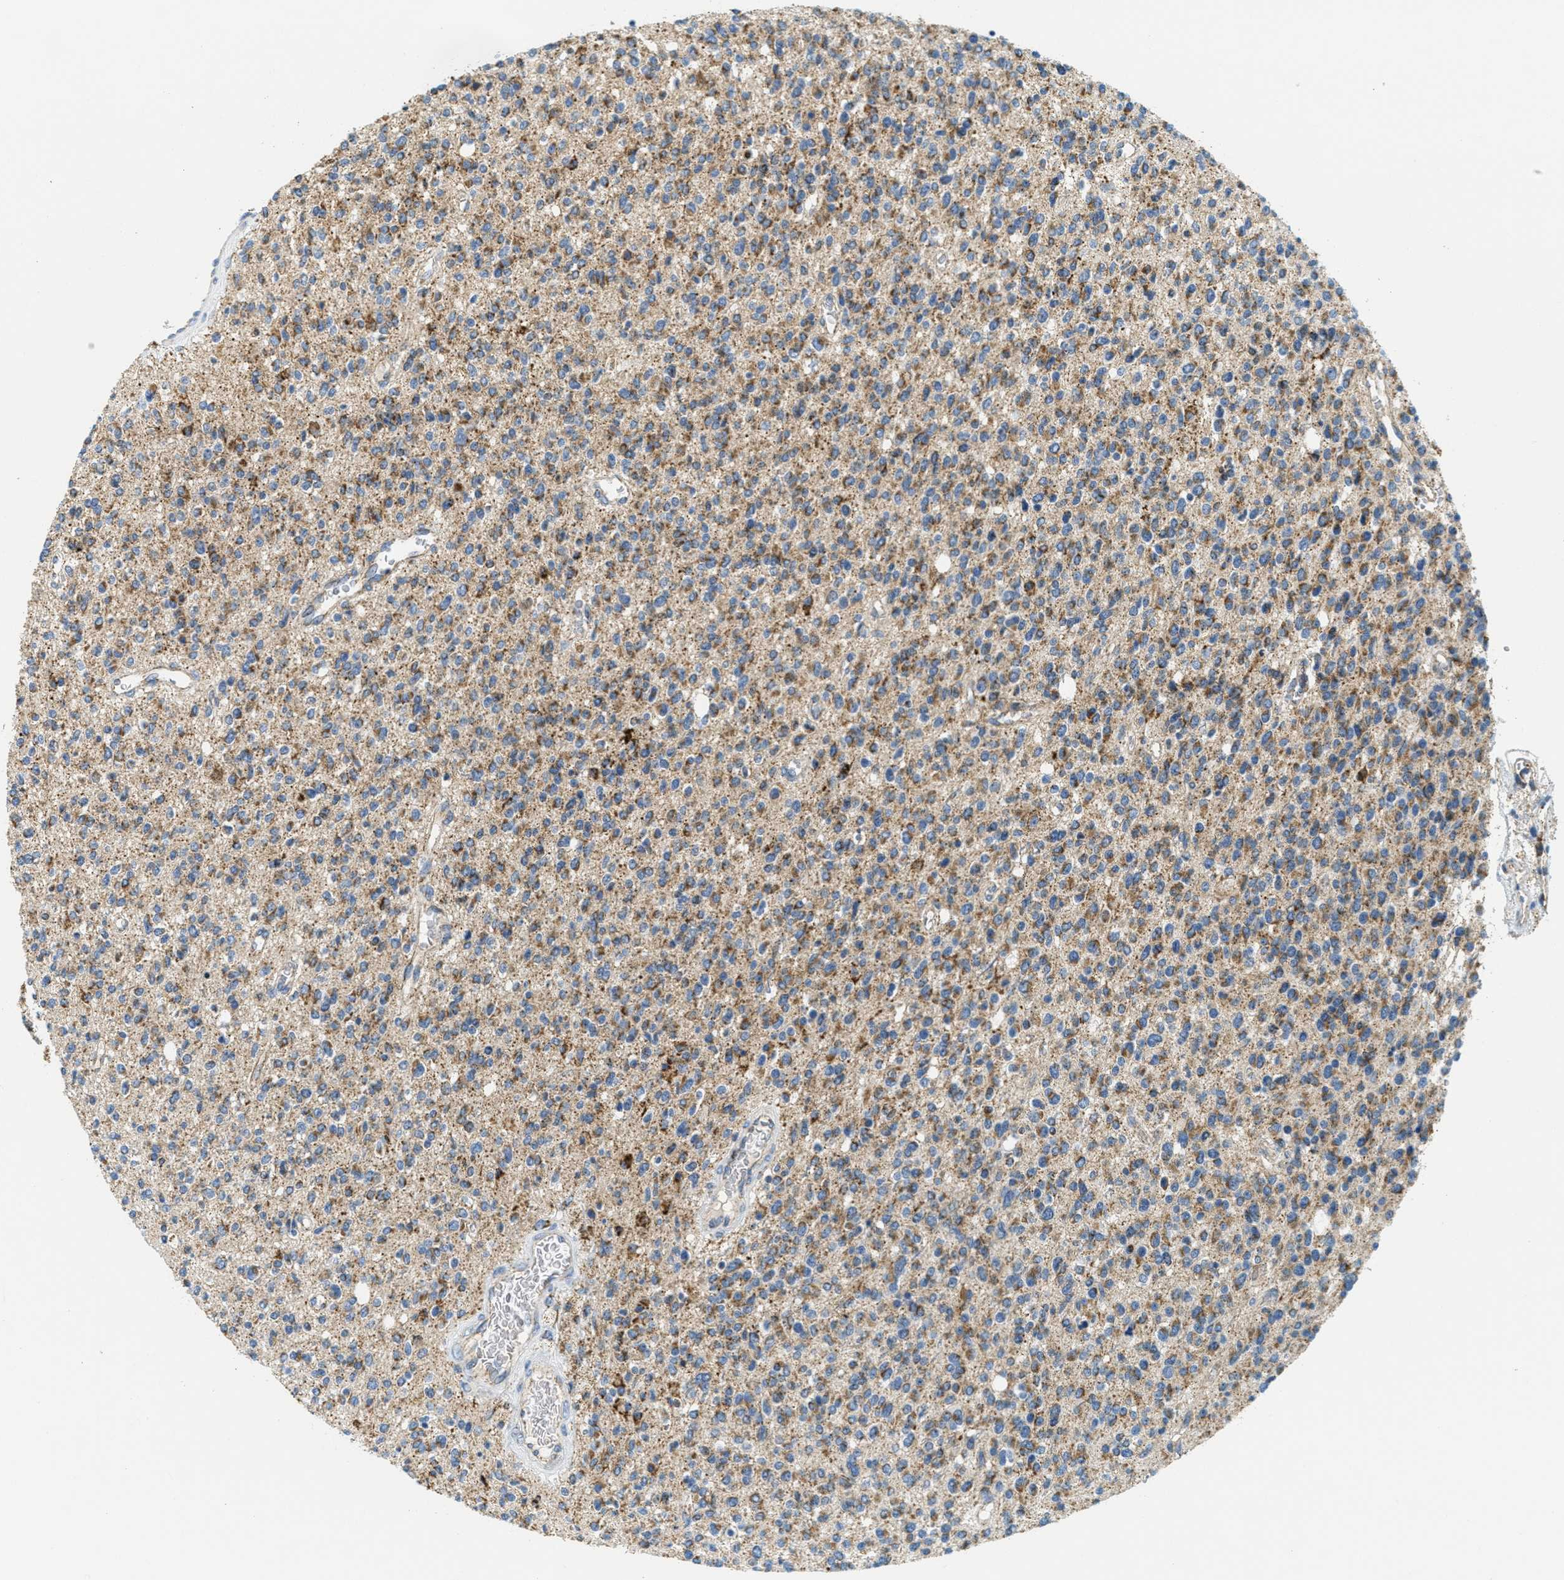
{"staining": {"intensity": "moderate", "quantity": "25%-75%", "location": "cytoplasmic/membranous"}, "tissue": "glioma", "cell_type": "Tumor cells", "image_type": "cancer", "snomed": [{"axis": "morphology", "description": "Glioma, malignant, High grade"}, {"axis": "topography", "description": "Brain"}], "caption": "This histopathology image reveals immunohistochemistry staining of malignant glioma (high-grade), with medium moderate cytoplasmic/membranous staining in approximately 25%-75% of tumor cells.", "gene": "HLCS", "patient": {"sex": "male", "age": 34}}